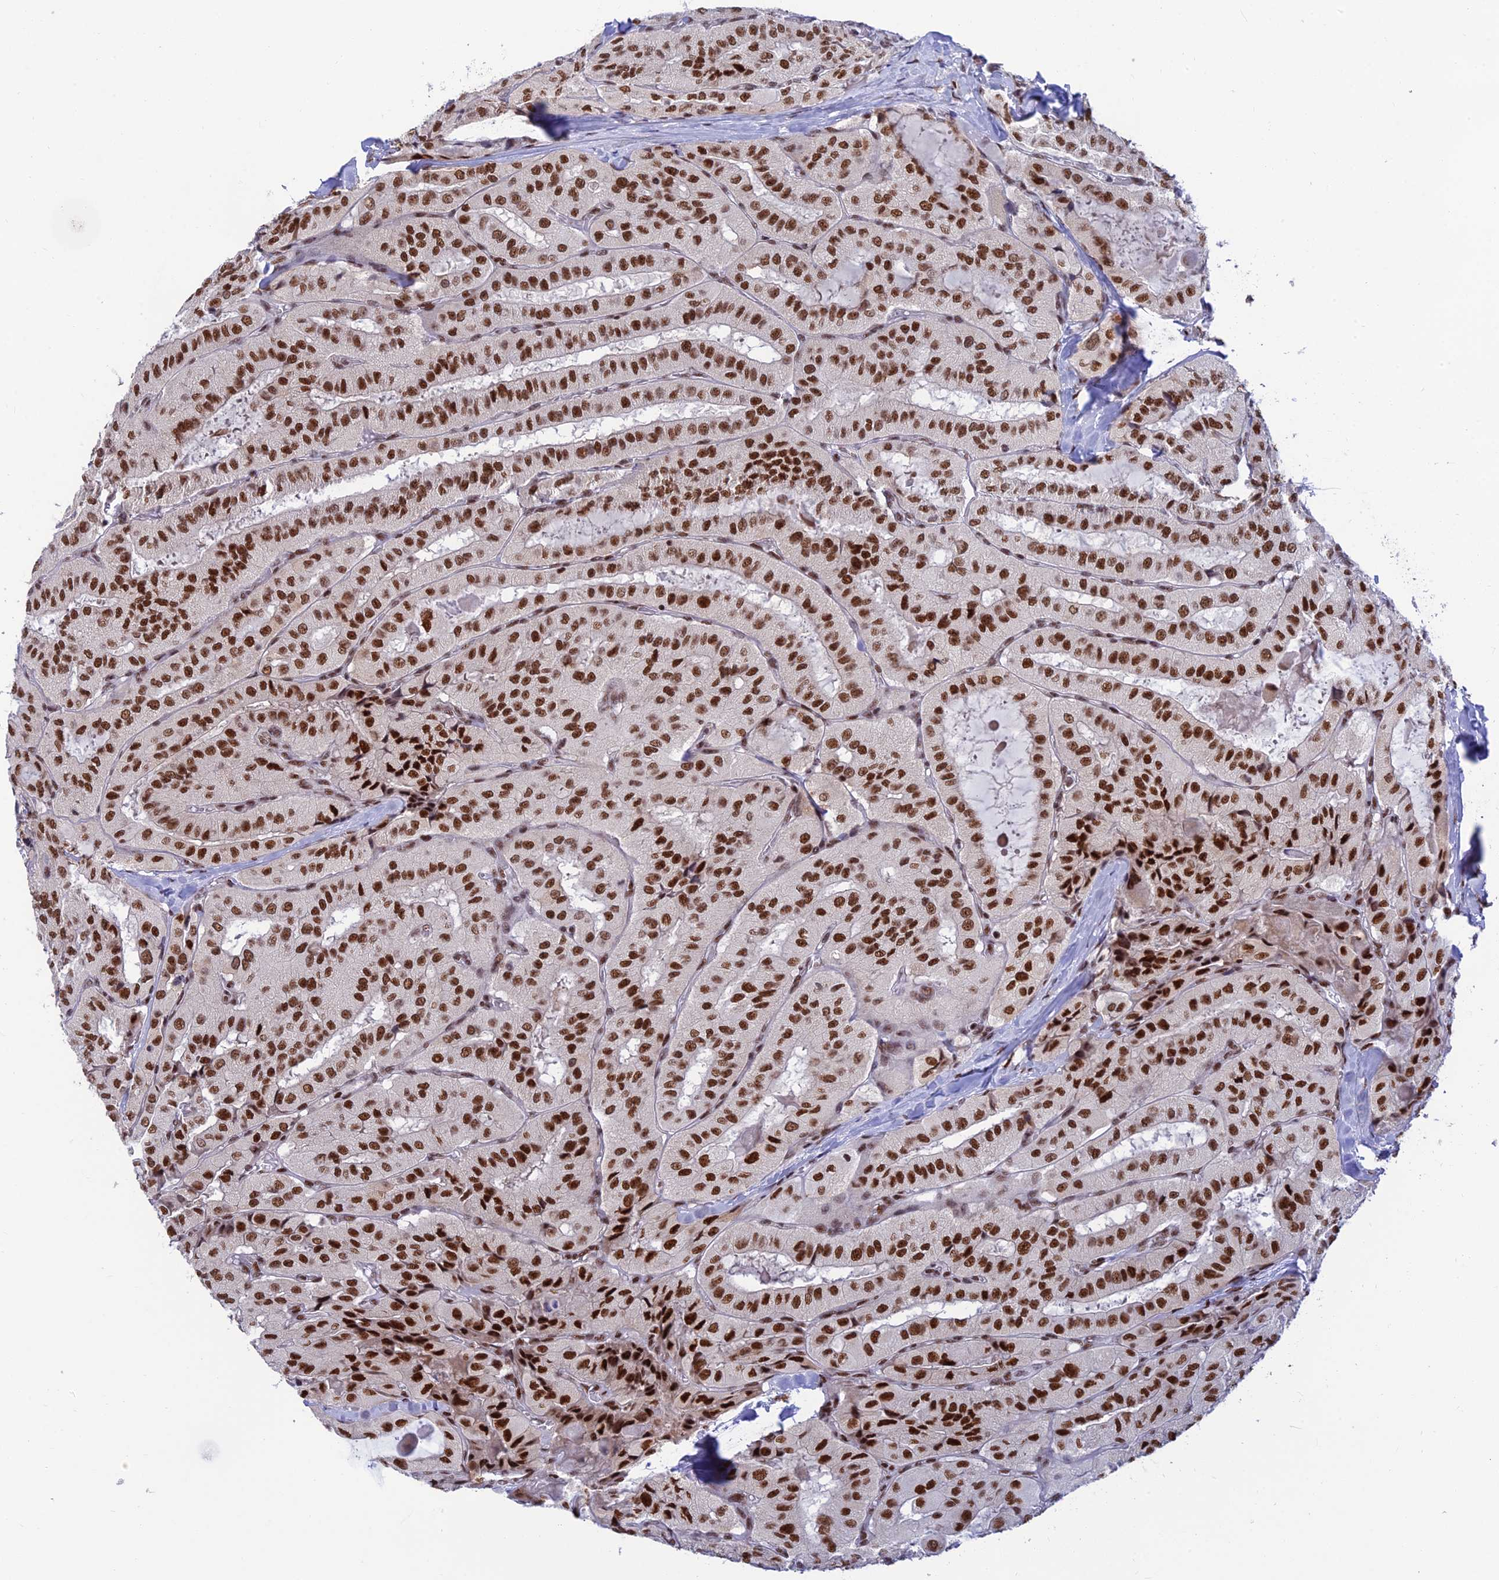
{"staining": {"intensity": "strong", "quantity": ">75%", "location": "nuclear"}, "tissue": "thyroid cancer", "cell_type": "Tumor cells", "image_type": "cancer", "snomed": [{"axis": "morphology", "description": "Normal tissue, NOS"}, {"axis": "morphology", "description": "Papillary adenocarcinoma, NOS"}, {"axis": "topography", "description": "Thyroid gland"}], "caption": "Immunohistochemistry (IHC) staining of thyroid cancer (papillary adenocarcinoma), which reveals high levels of strong nuclear positivity in about >75% of tumor cells indicating strong nuclear protein staining. The staining was performed using DAB (brown) for protein detection and nuclei were counterstained in hematoxylin (blue).", "gene": "USP22", "patient": {"sex": "female", "age": 59}}